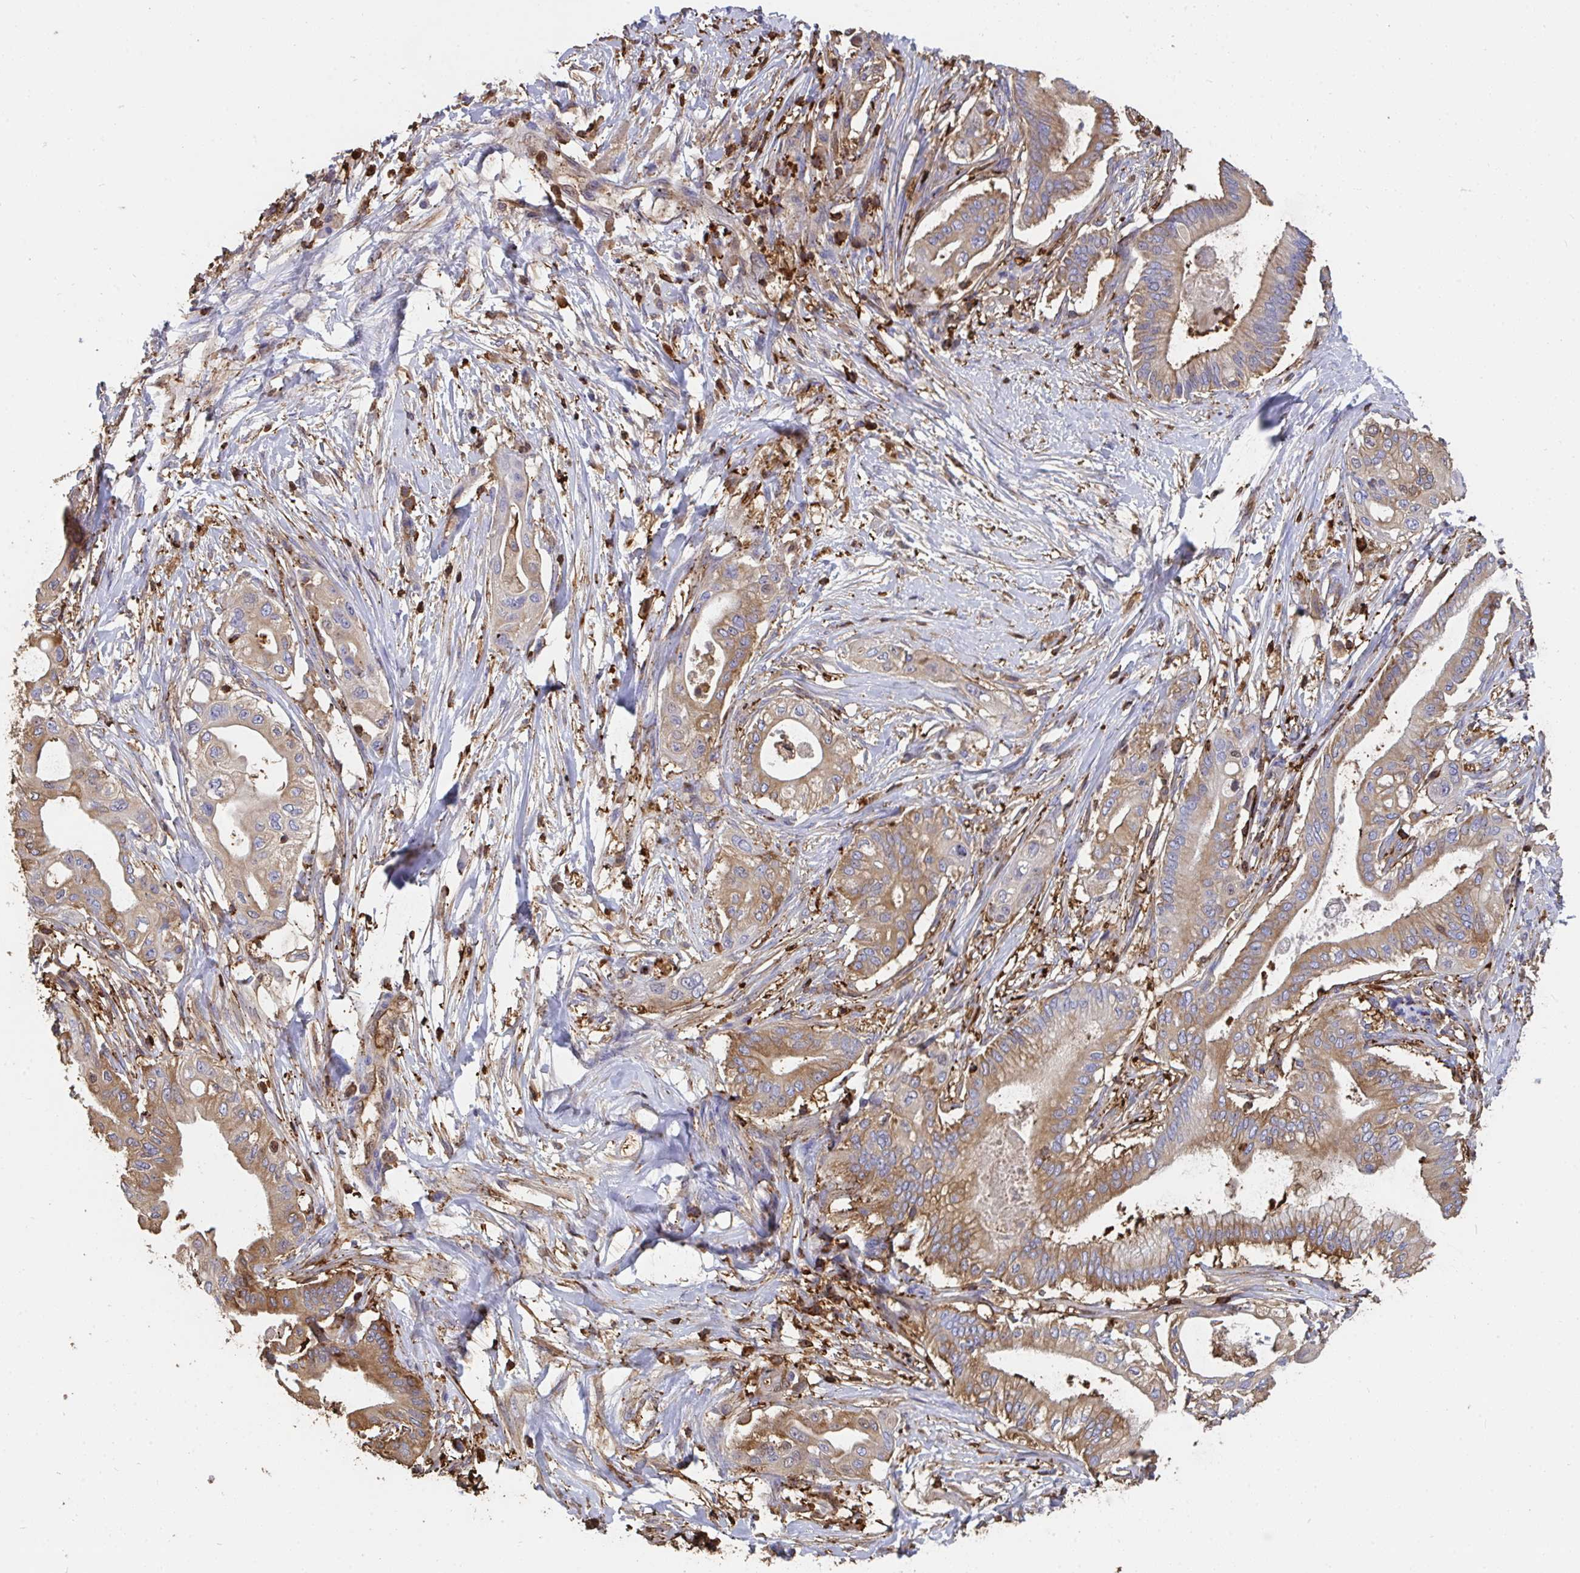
{"staining": {"intensity": "moderate", "quantity": "25%-75%", "location": "cytoplasmic/membranous"}, "tissue": "pancreatic cancer", "cell_type": "Tumor cells", "image_type": "cancer", "snomed": [{"axis": "morphology", "description": "Adenocarcinoma, NOS"}, {"axis": "topography", "description": "Pancreas"}], "caption": "Pancreatic adenocarcinoma stained for a protein demonstrates moderate cytoplasmic/membranous positivity in tumor cells. Nuclei are stained in blue.", "gene": "CFL1", "patient": {"sex": "male", "age": 68}}